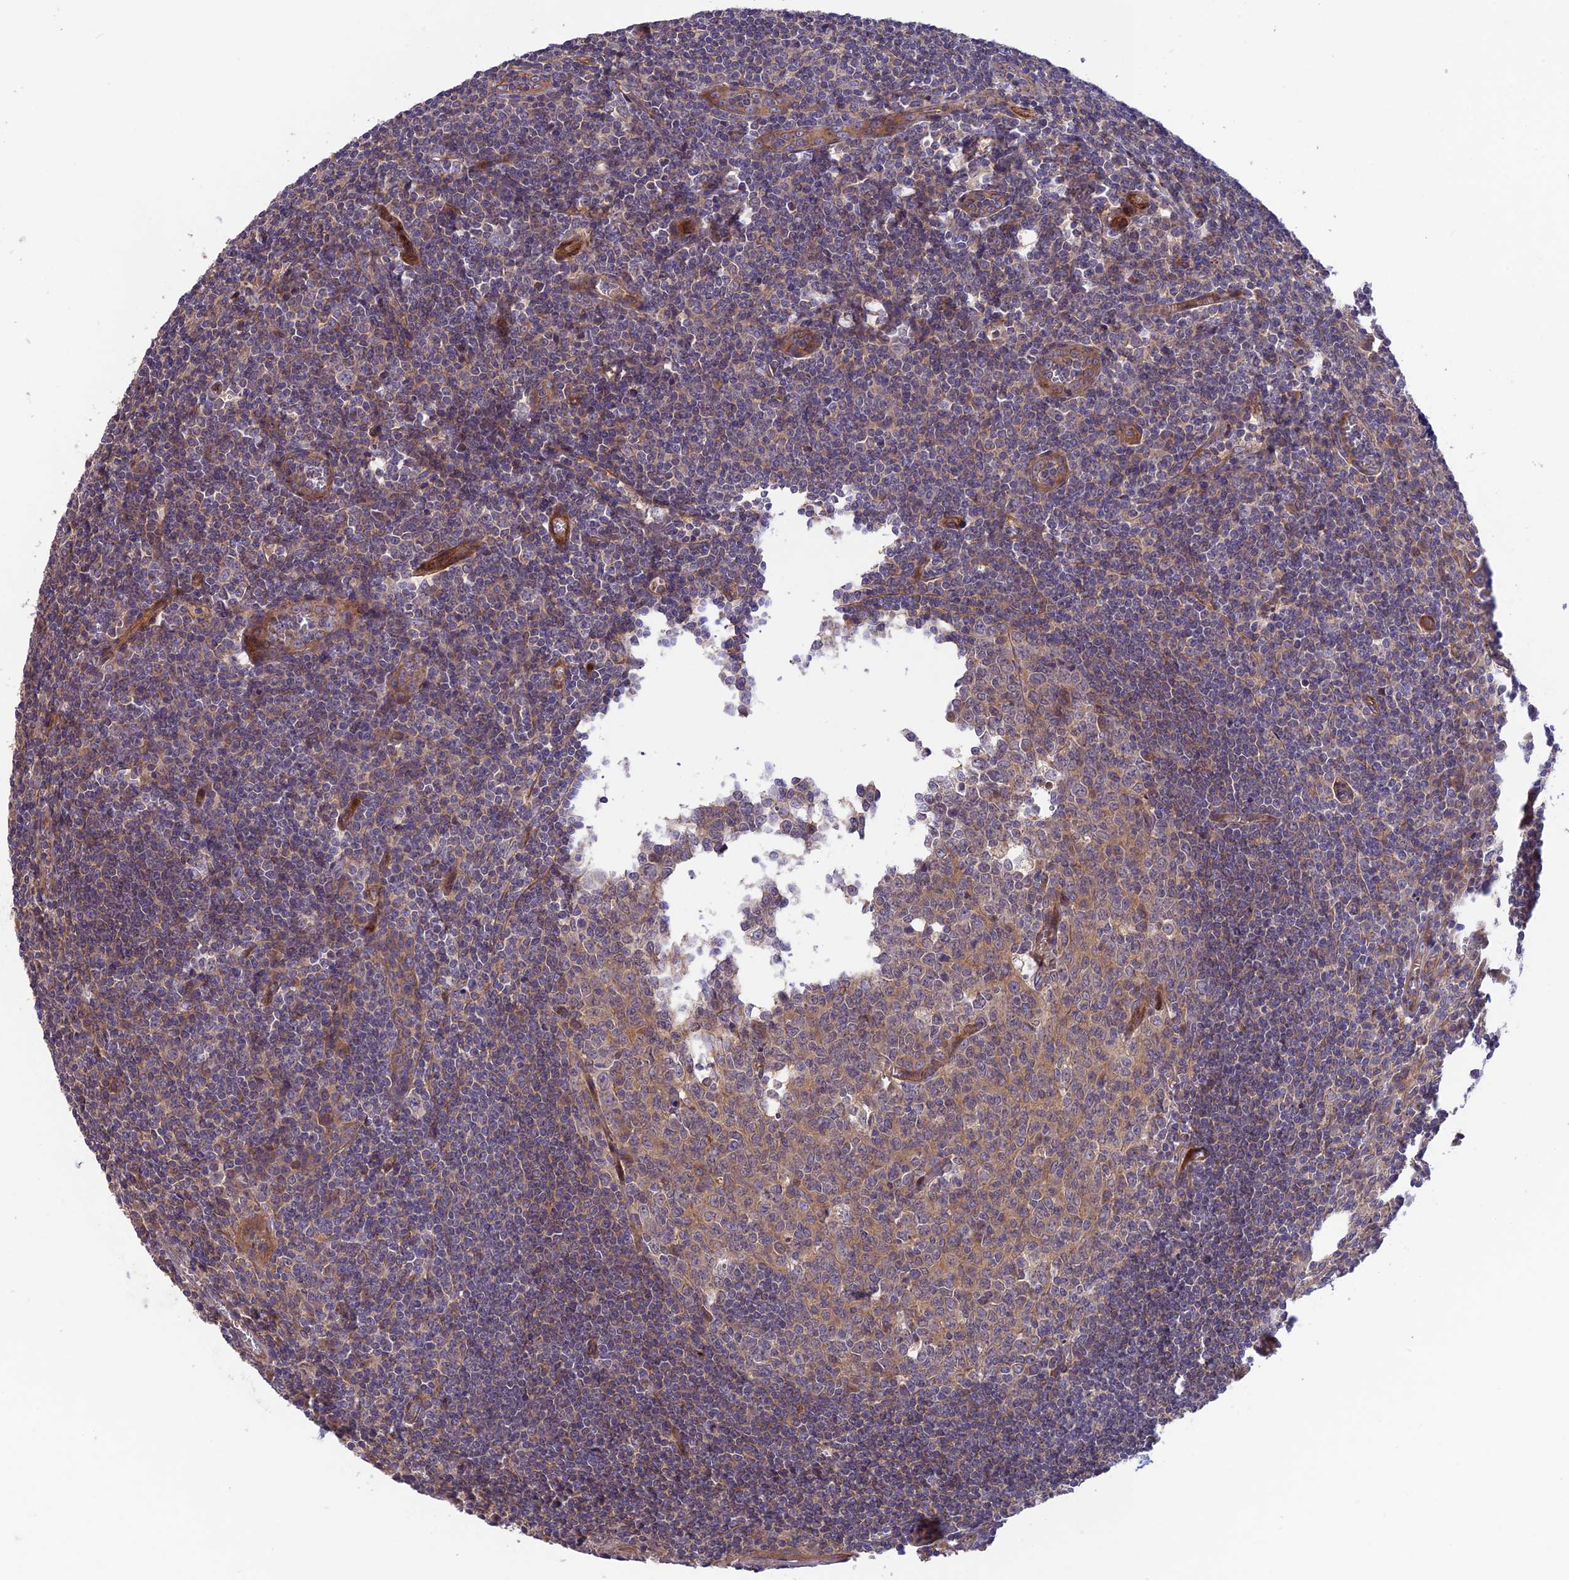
{"staining": {"intensity": "moderate", "quantity": "25%-75%", "location": "cytoplasmic/membranous"}, "tissue": "tonsil", "cell_type": "Germinal center cells", "image_type": "normal", "snomed": [{"axis": "morphology", "description": "Normal tissue, NOS"}, {"axis": "topography", "description": "Tonsil"}], "caption": "Immunohistochemistry (IHC) (DAB (3,3'-diaminobenzidine)) staining of benign tonsil exhibits moderate cytoplasmic/membranous protein positivity in about 25%-75% of germinal center cells. (DAB (3,3'-diaminobenzidine) IHC with brightfield microscopy, high magnification).", "gene": "ADAMTS15", "patient": {"sex": "male", "age": 27}}